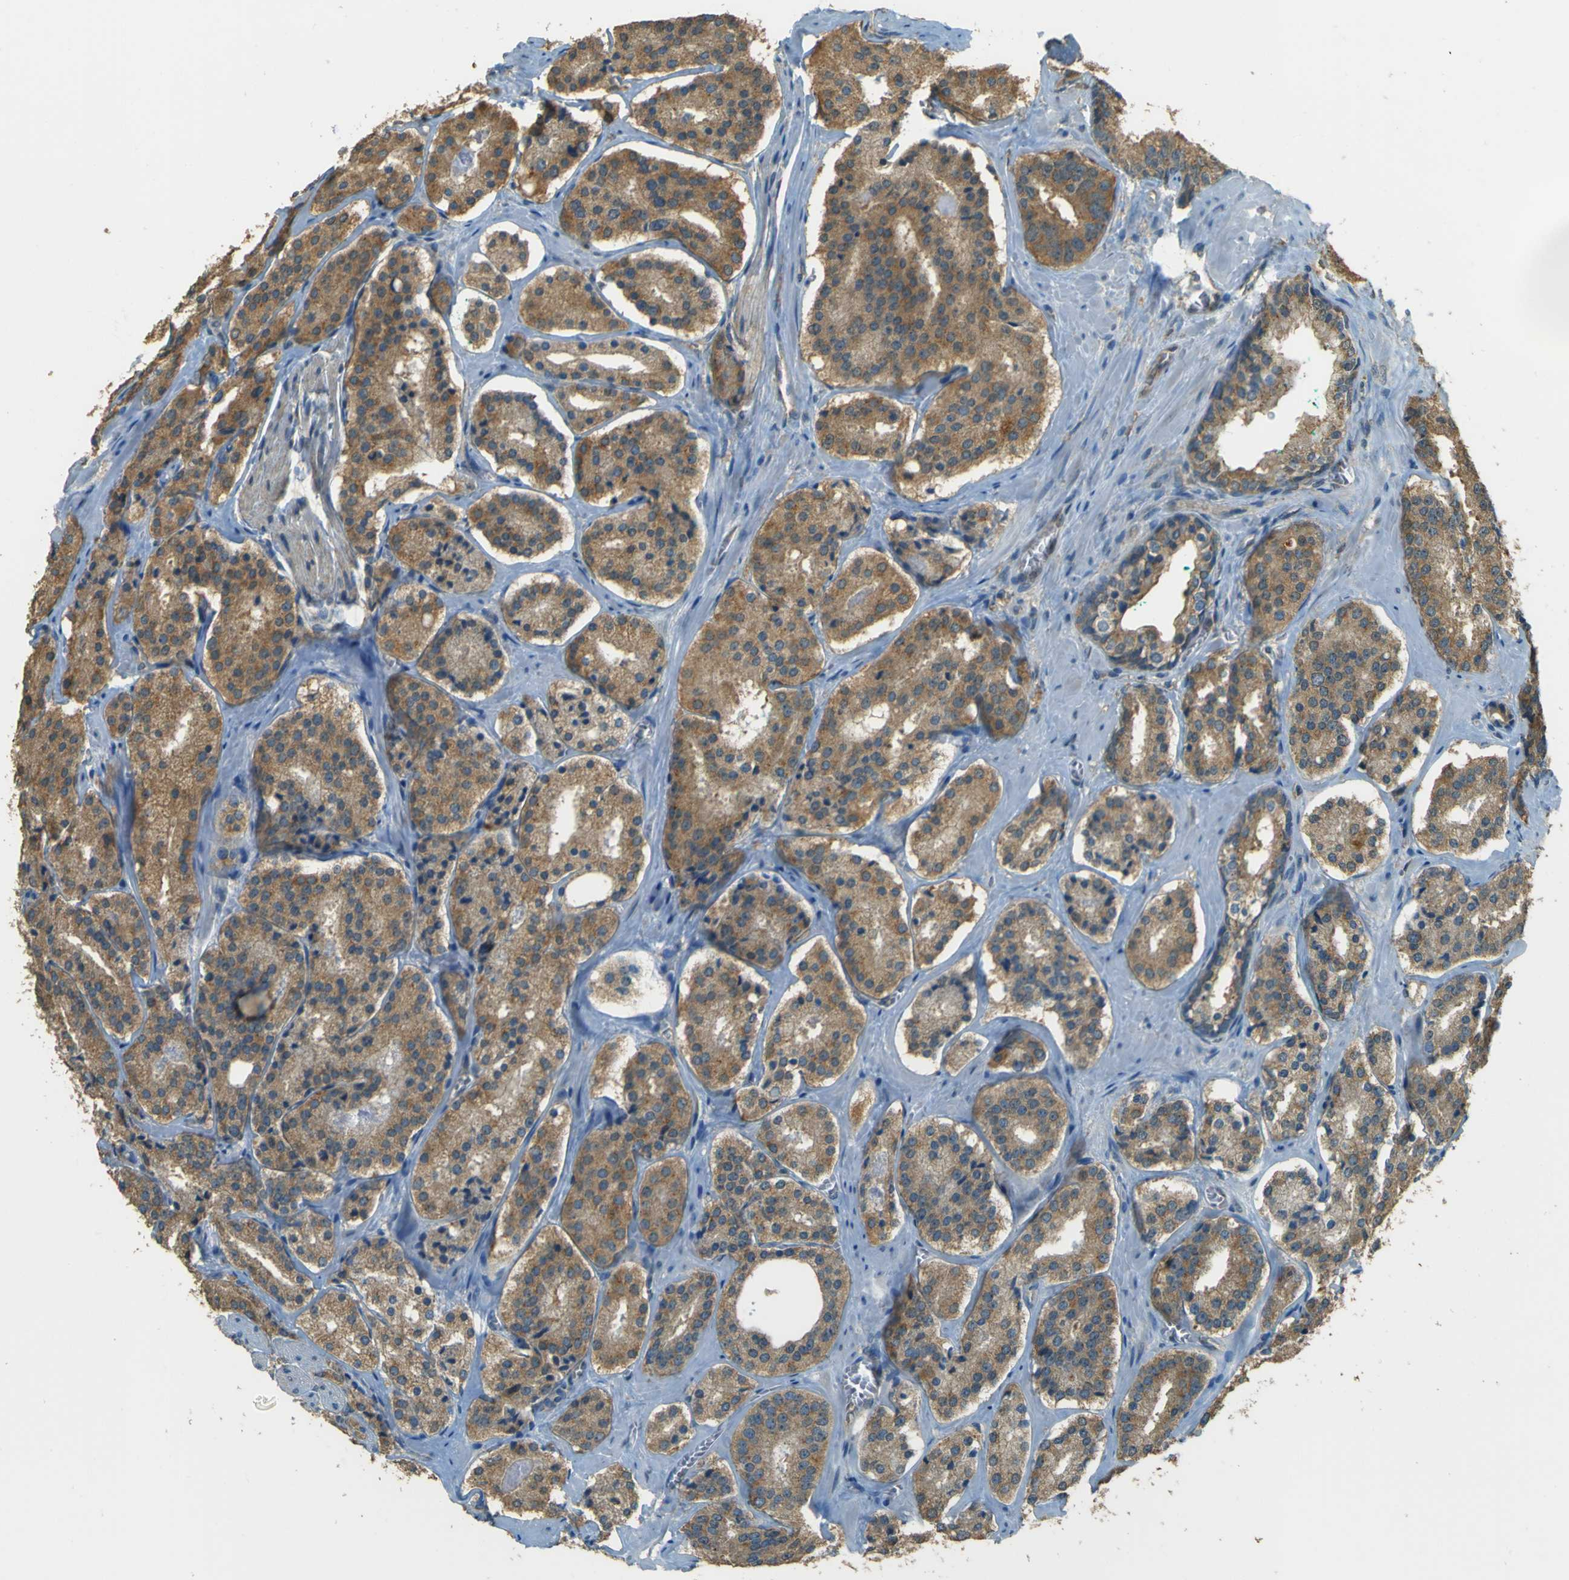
{"staining": {"intensity": "moderate", "quantity": ">75%", "location": "cytoplasmic/membranous"}, "tissue": "prostate cancer", "cell_type": "Tumor cells", "image_type": "cancer", "snomed": [{"axis": "morphology", "description": "Adenocarcinoma, High grade"}, {"axis": "topography", "description": "Prostate"}], "caption": "A high-resolution photomicrograph shows IHC staining of prostate cancer, which displays moderate cytoplasmic/membranous staining in about >75% of tumor cells. (IHC, brightfield microscopy, high magnification).", "gene": "GOLGA1", "patient": {"sex": "male", "age": 60}}